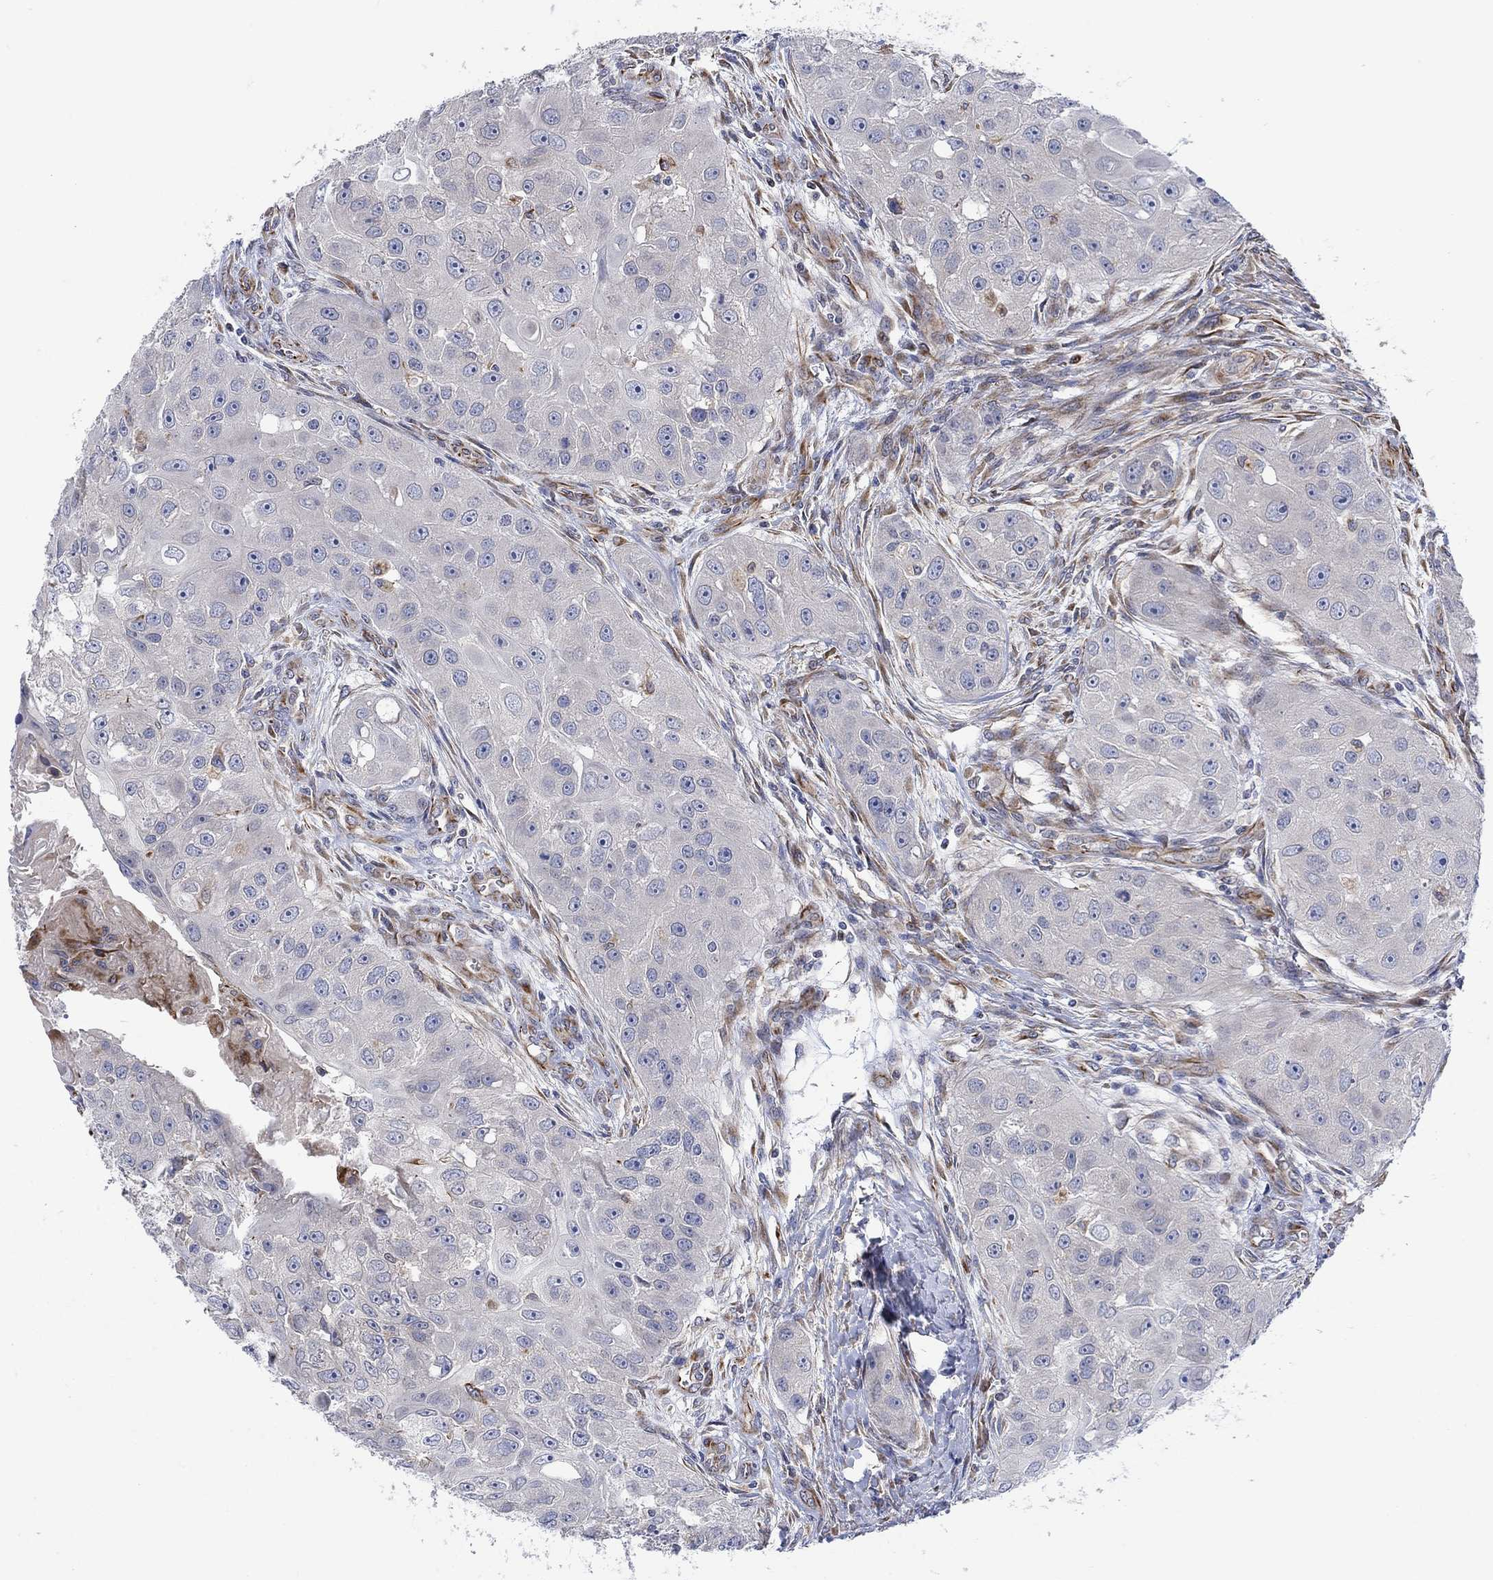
{"staining": {"intensity": "negative", "quantity": "none", "location": "none"}, "tissue": "head and neck cancer", "cell_type": "Tumor cells", "image_type": "cancer", "snomed": [{"axis": "morphology", "description": "Normal tissue, NOS"}, {"axis": "morphology", "description": "Squamous cell carcinoma, NOS"}, {"axis": "topography", "description": "Skeletal muscle"}, {"axis": "topography", "description": "Head-Neck"}], "caption": "Tumor cells are negative for brown protein staining in squamous cell carcinoma (head and neck).", "gene": "CAMK1D", "patient": {"sex": "male", "age": 51}}